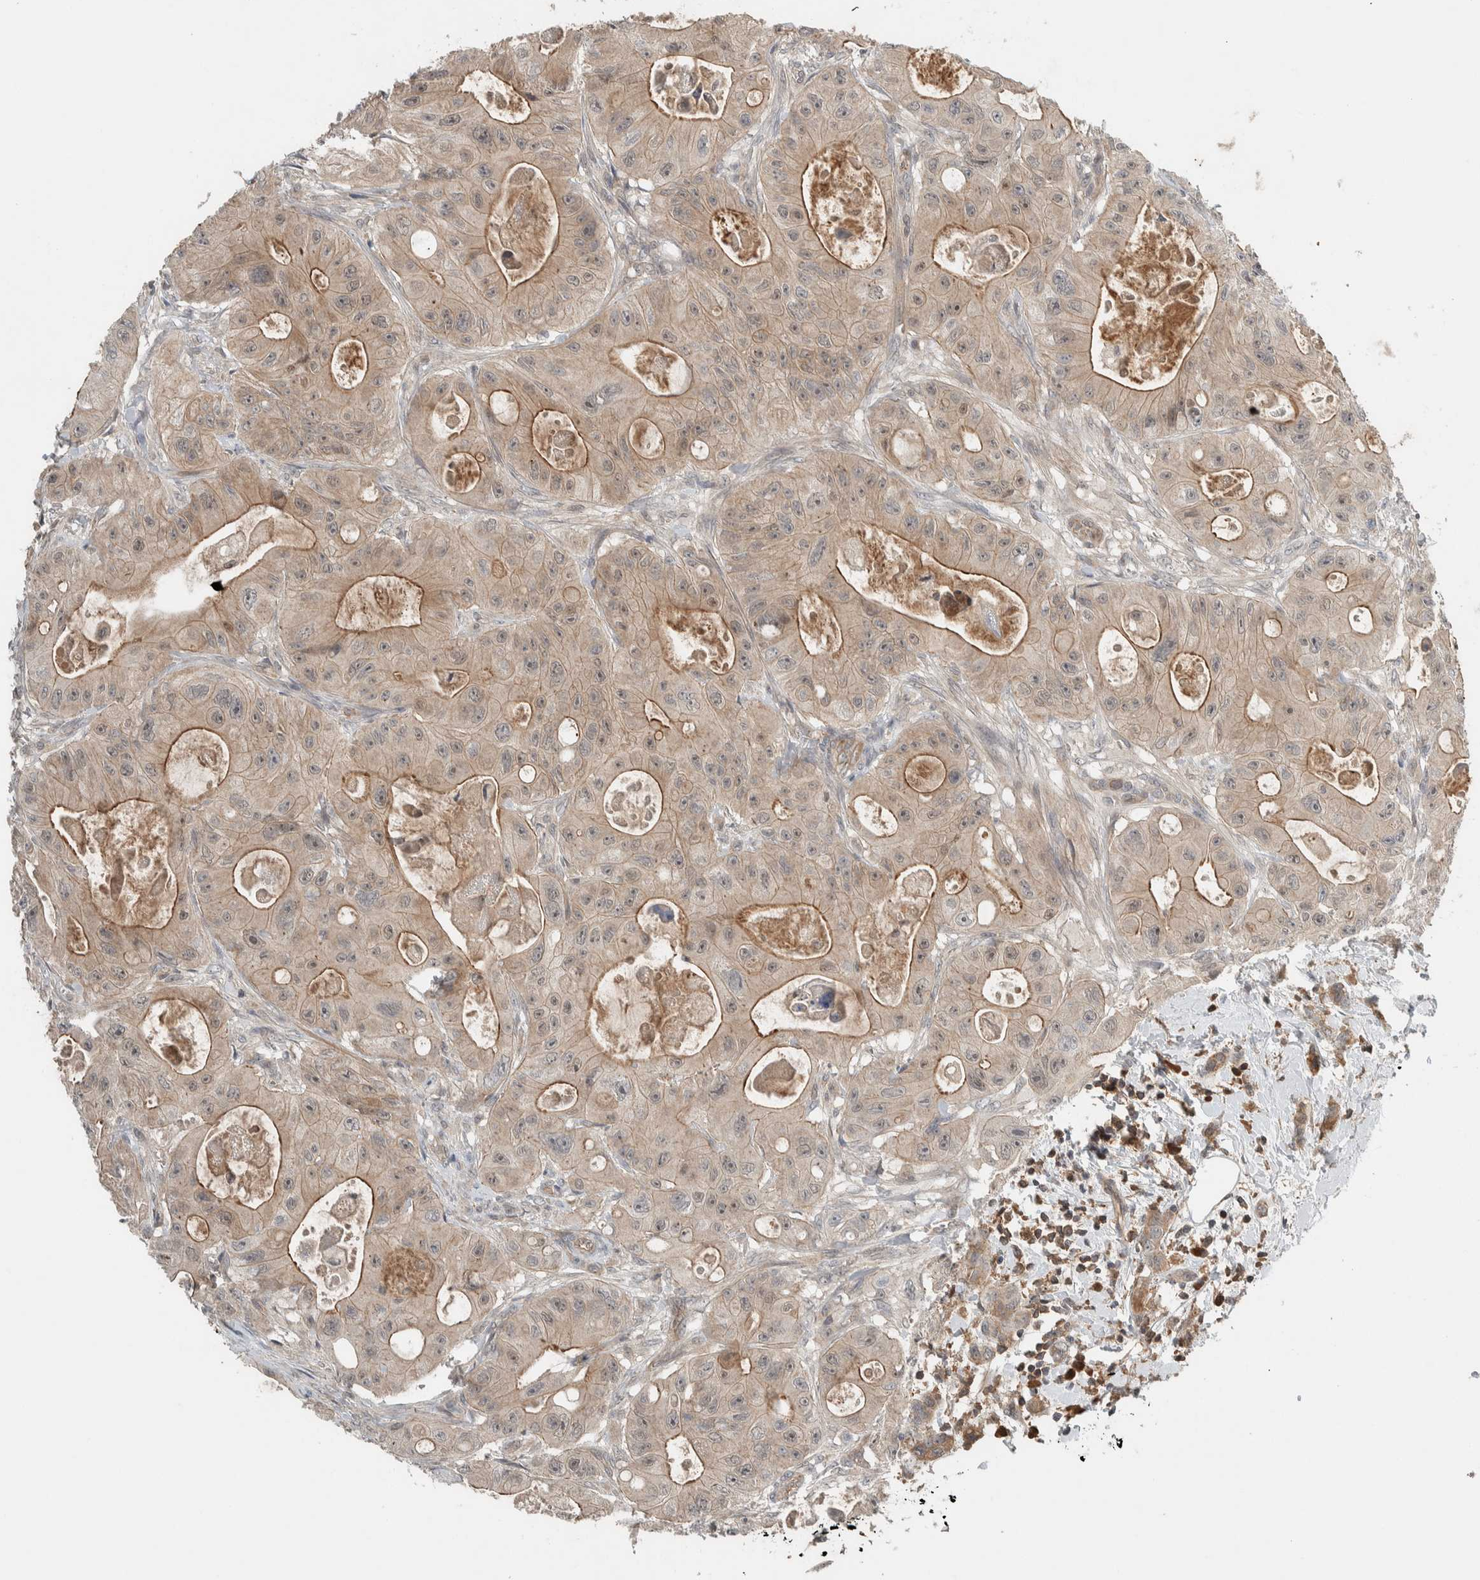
{"staining": {"intensity": "moderate", "quantity": ">75%", "location": "cytoplasmic/membranous"}, "tissue": "colorectal cancer", "cell_type": "Tumor cells", "image_type": "cancer", "snomed": [{"axis": "morphology", "description": "Adenocarcinoma, NOS"}, {"axis": "topography", "description": "Colon"}], "caption": "Brown immunohistochemical staining in adenocarcinoma (colorectal) reveals moderate cytoplasmic/membranous staining in about >75% of tumor cells.", "gene": "ARMC7", "patient": {"sex": "female", "age": 46}}